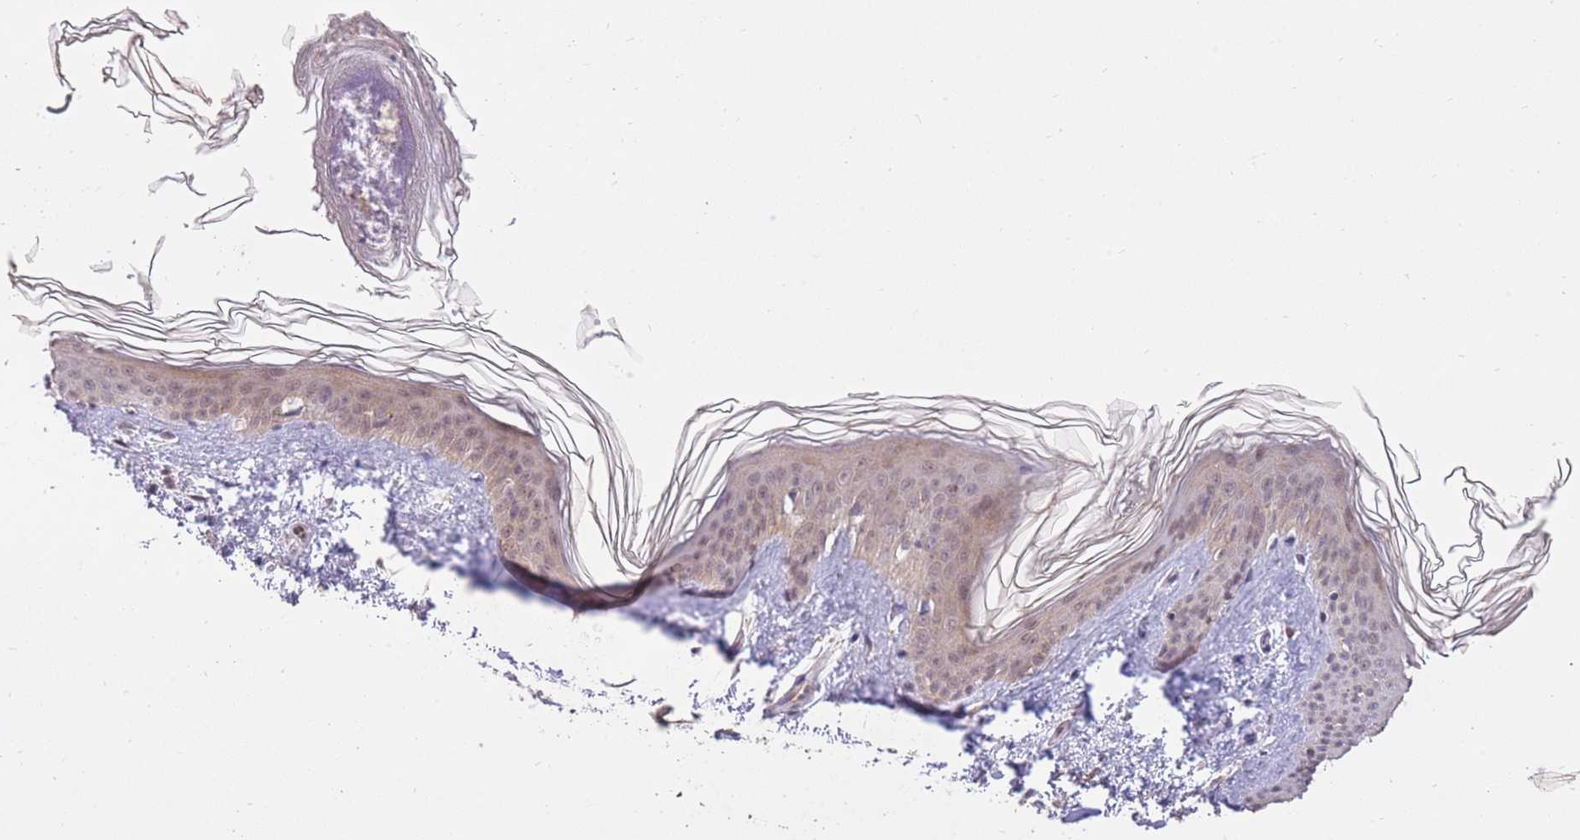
{"staining": {"intensity": "weak", "quantity": ">75%", "location": "cytoplasmic/membranous"}, "tissue": "skin", "cell_type": "Fibroblasts", "image_type": "normal", "snomed": [{"axis": "morphology", "description": "Normal tissue, NOS"}, {"axis": "topography", "description": "Skin"}], "caption": "Protein analysis of benign skin demonstrates weak cytoplasmic/membranous expression in approximately >75% of fibroblasts.", "gene": "ELOA2", "patient": {"sex": "female", "age": 41}}